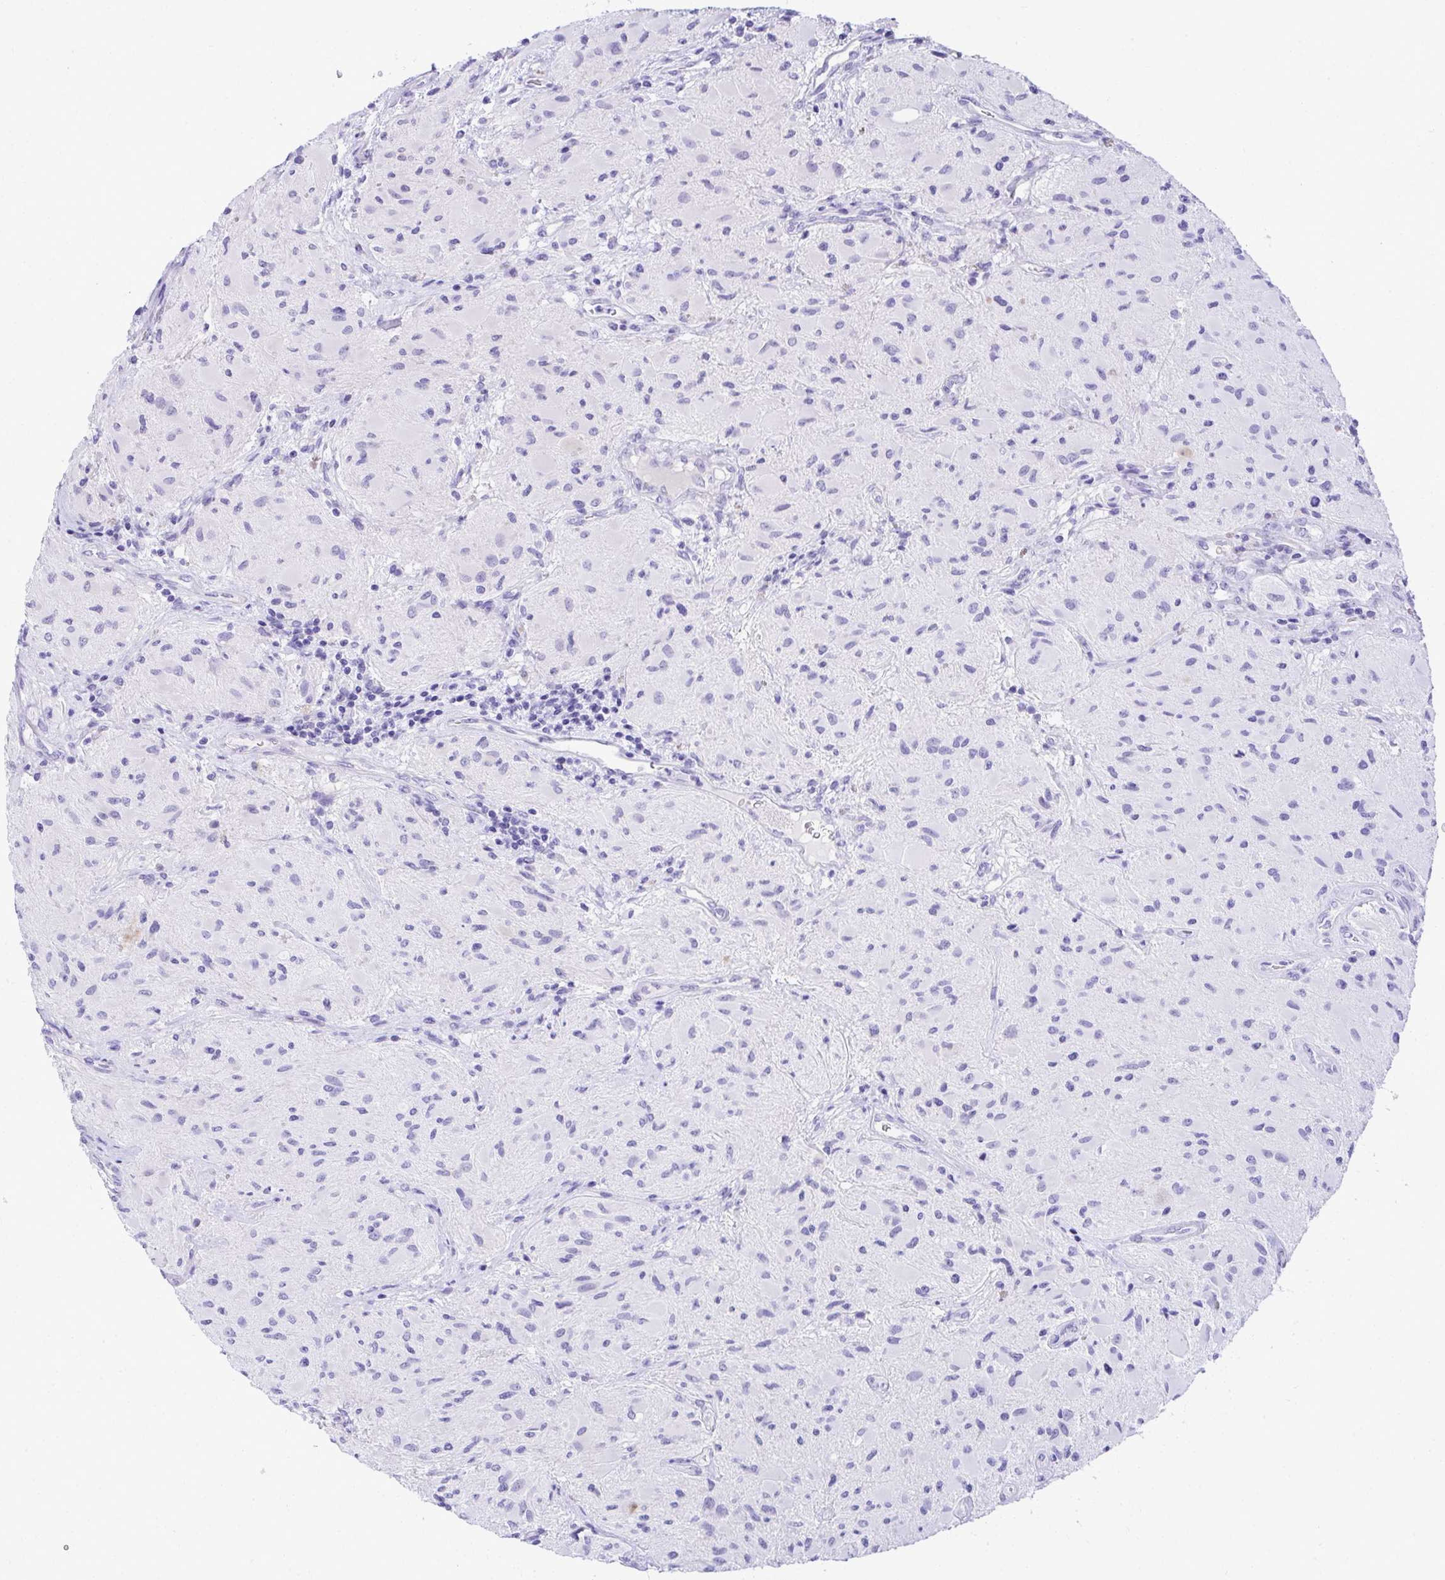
{"staining": {"intensity": "negative", "quantity": "none", "location": "none"}, "tissue": "glioma", "cell_type": "Tumor cells", "image_type": "cancer", "snomed": [{"axis": "morphology", "description": "Glioma, malignant, High grade"}, {"axis": "topography", "description": "Brain"}], "caption": "Glioma stained for a protein using immunohistochemistry reveals no positivity tumor cells.", "gene": "PGM2L1", "patient": {"sex": "female", "age": 65}}